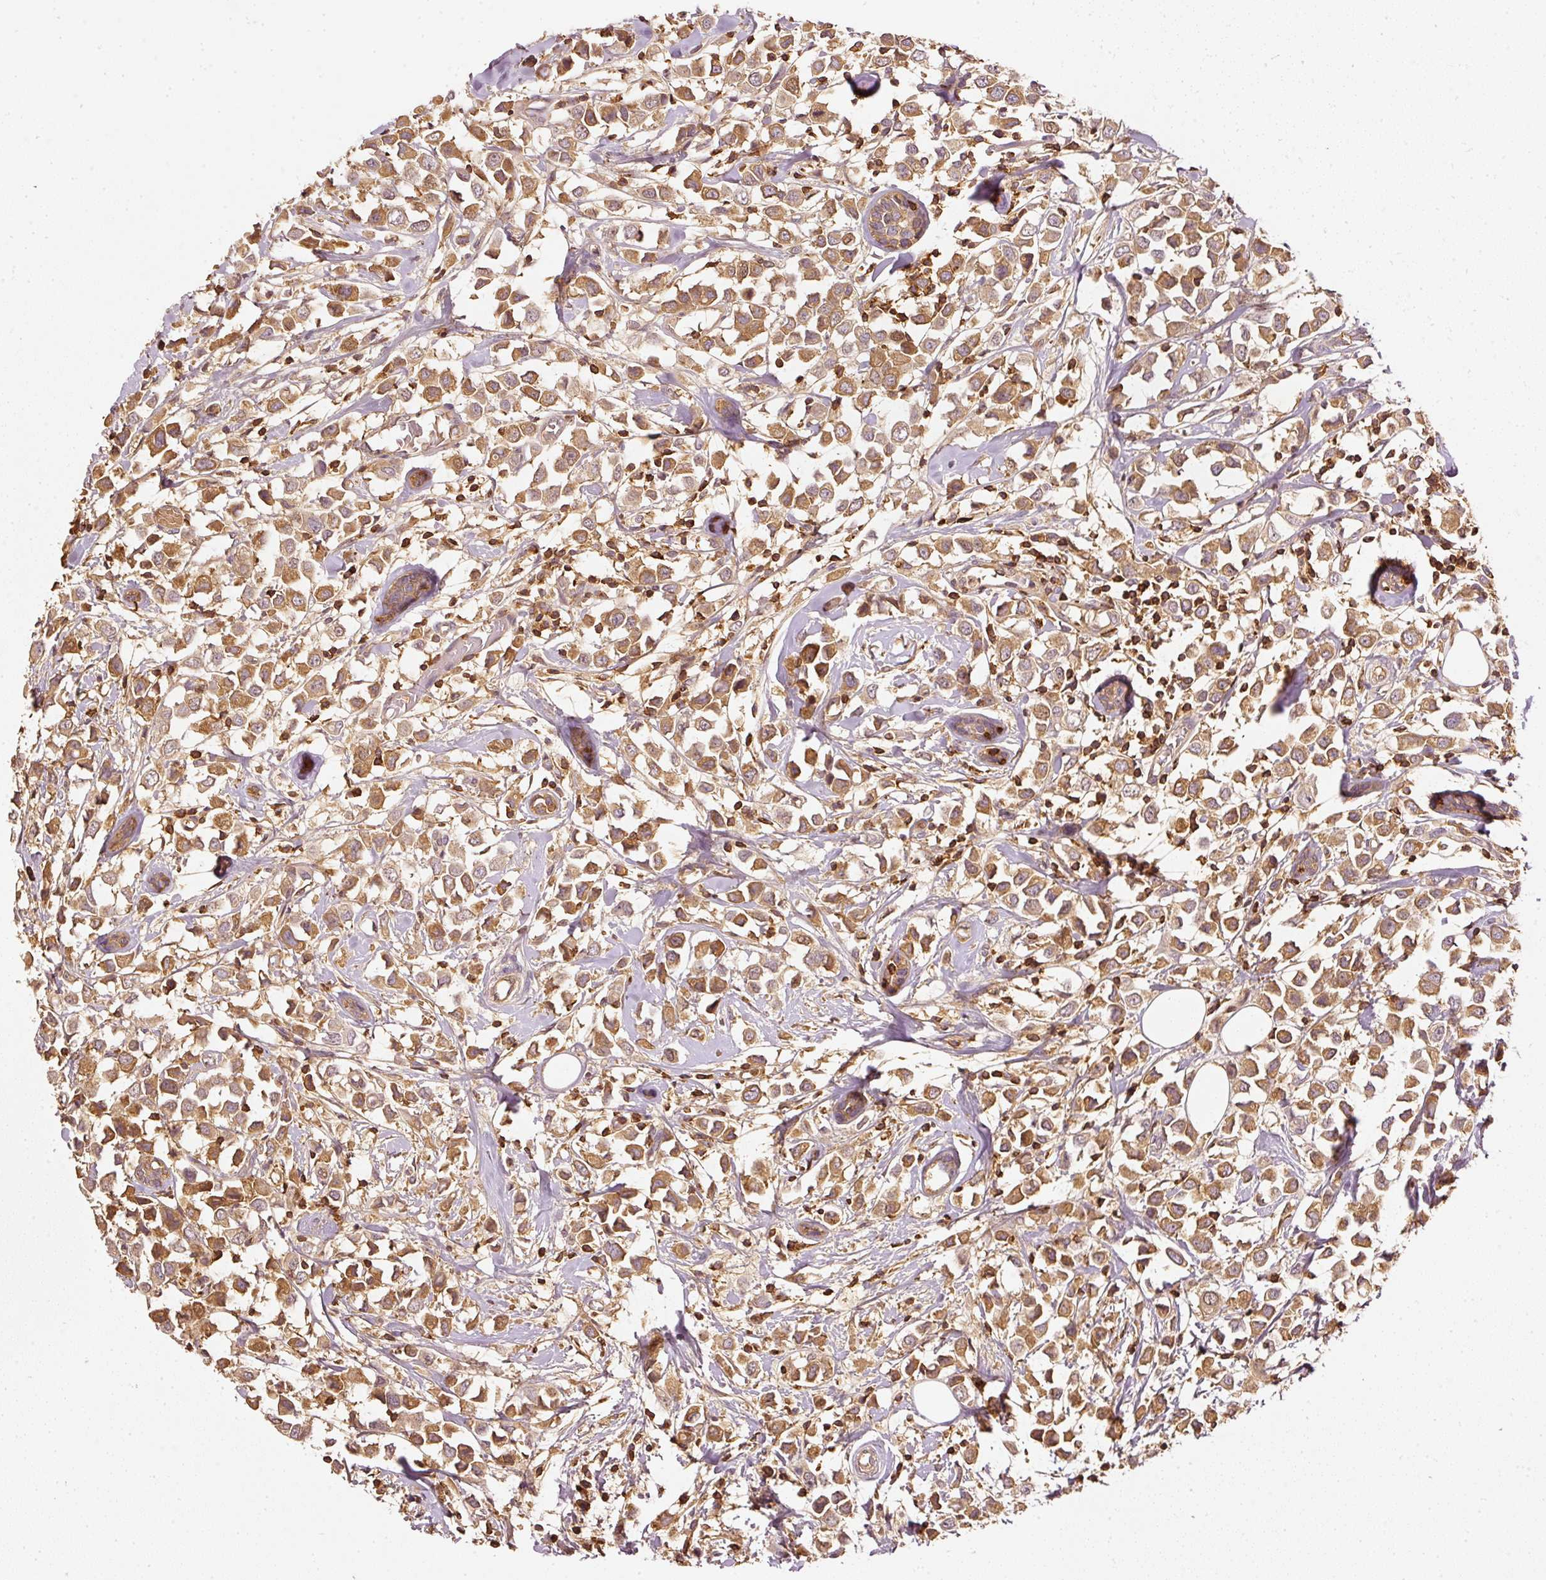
{"staining": {"intensity": "moderate", "quantity": ">75%", "location": "cytoplasmic/membranous"}, "tissue": "breast cancer", "cell_type": "Tumor cells", "image_type": "cancer", "snomed": [{"axis": "morphology", "description": "Duct carcinoma"}, {"axis": "topography", "description": "Breast"}], "caption": "This image shows IHC staining of human breast cancer (invasive ductal carcinoma), with medium moderate cytoplasmic/membranous staining in about >75% of tumor cells.", "gene": "EVL", "patient": {"sex": "female", "age": 61}}